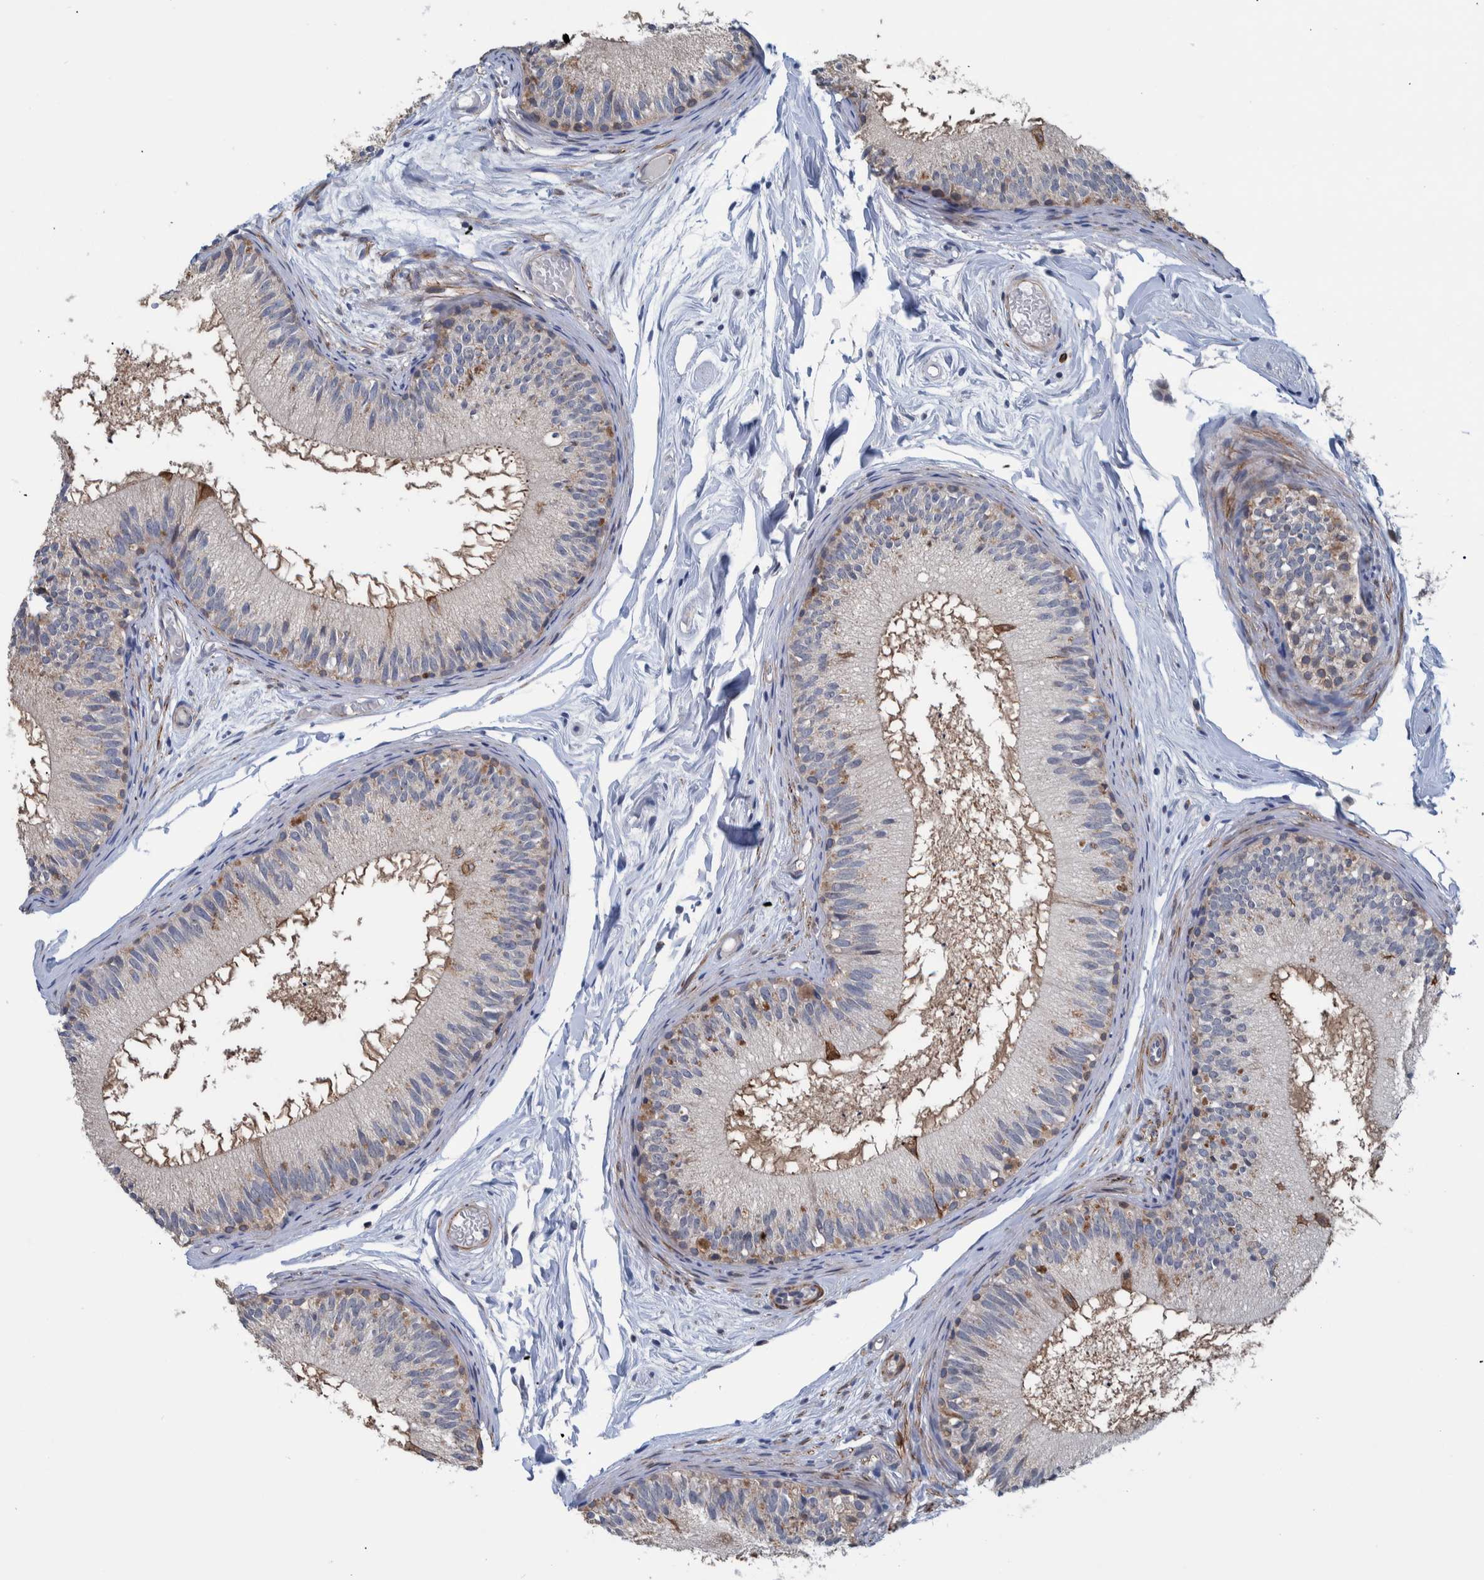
{"staining": {"intensity": "moderate", "quantity": "<25%", "location": "cytoplasmic/membranous"}, "tissue": "epididymis", "cell_type": "Glandular cells", "image_type": "normal", "snomed": [{"axis": "morphology", "description": "Normal tissue, NOS"}, {"axis": "topography", "description": "Epididymis"}], "caption": "IHC of normal human epididymis shows low levels of moderate cytoplasmic/membranous positivity in about <25% of glandular cells. The staining was performed using DAB, with brown indicating positive protein expression. Nuclei are stained blue with hematoxylin.", "gene": "MKS1", "patient": {"sex": "male", "age": 46}}